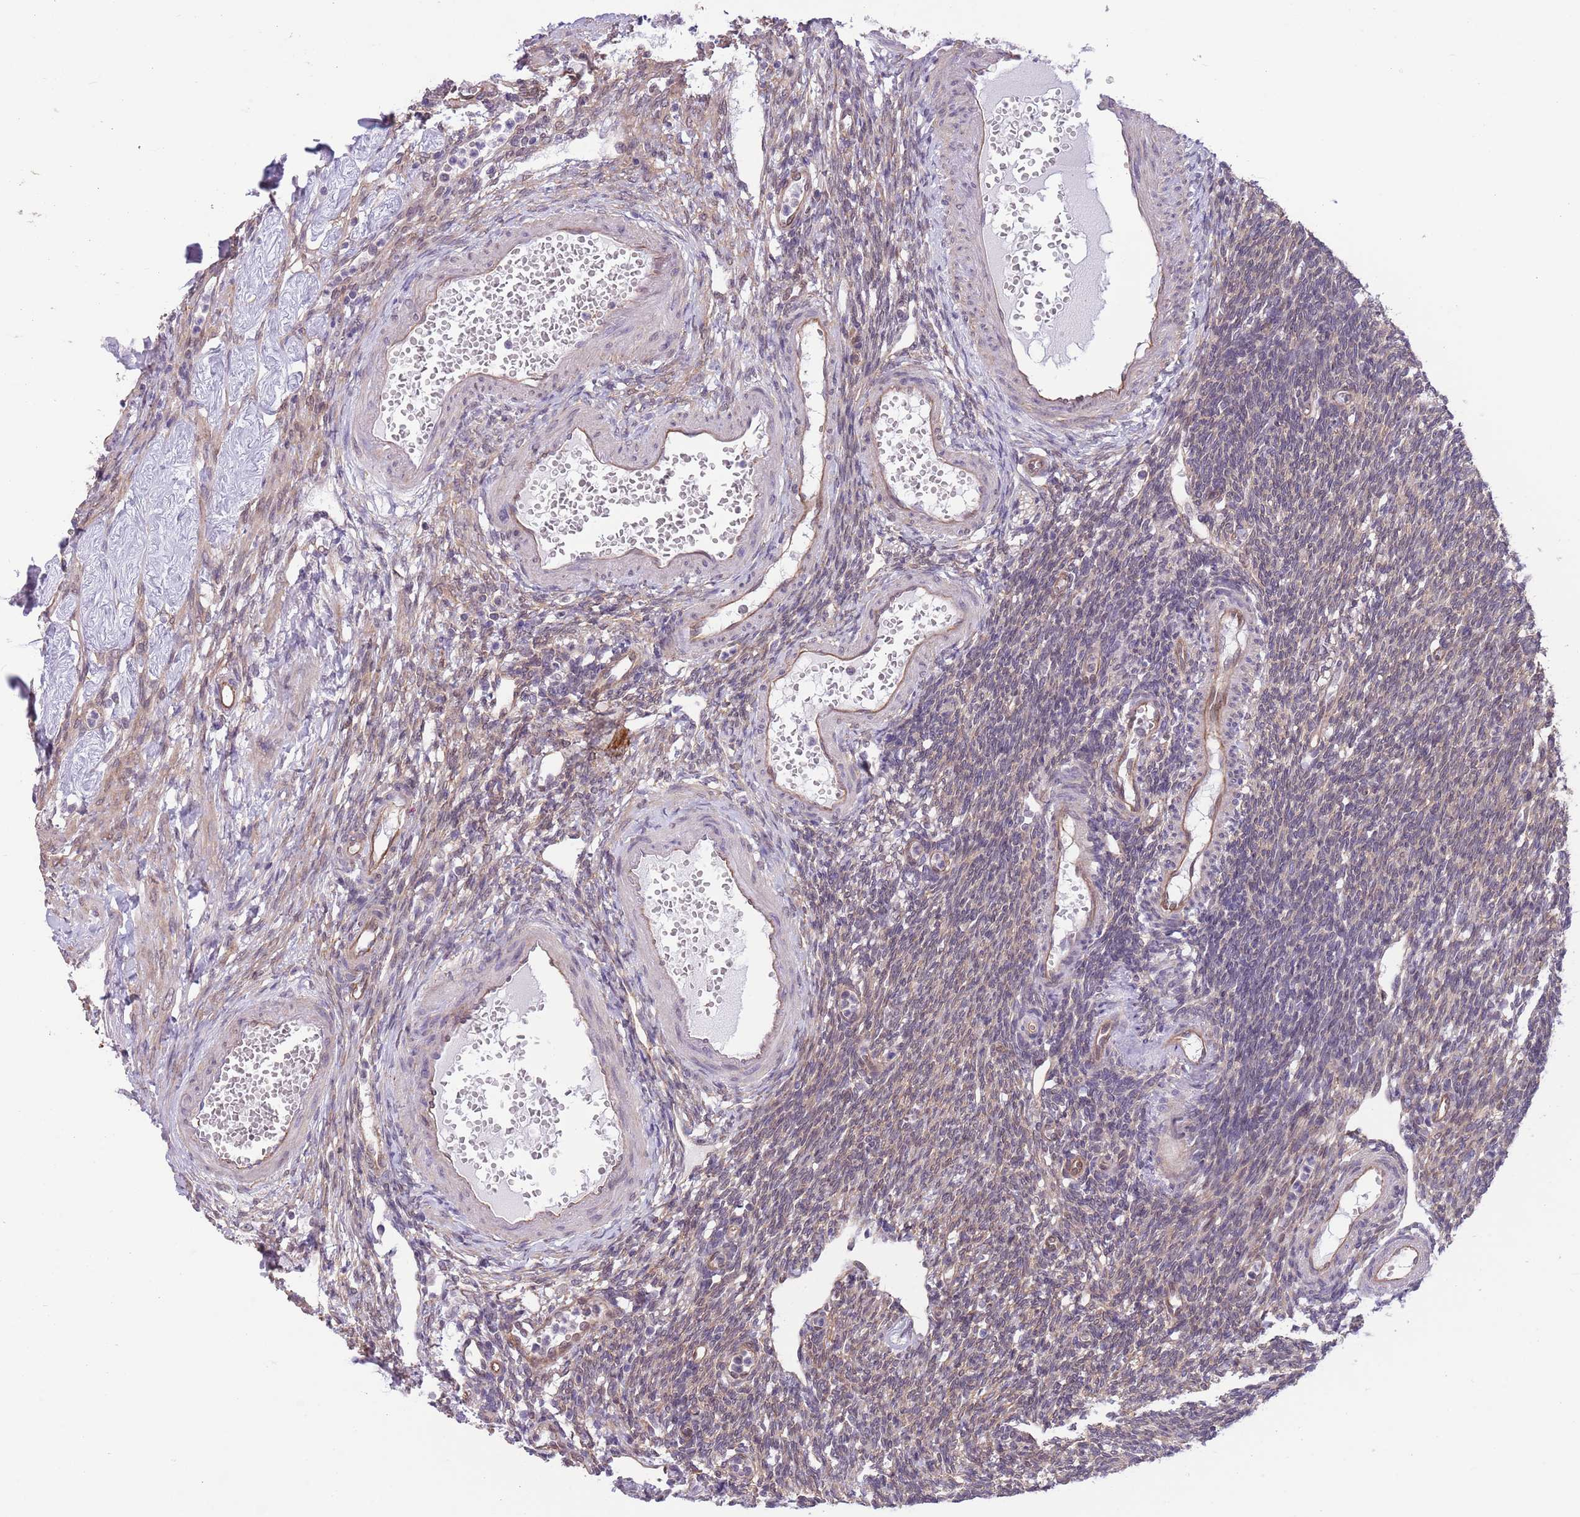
{"staining": {"intensity": "negative", "quantity": "none", "location": "none"}, "tissue": "ovary", "cell_type": "Ovarian stroma cells", "image_type": "normal", "snomed": [{"axis": "morphology", "description": "Normal tissue, NOS"}, {"axis": "morphology", "description": "Cyst, NOS"}, {"axis": "topography", "description": "Ovary"}], "caption": "A high-resolution image shows immunohistochemistry staining of normal ovary, which shows no significant positivity in ovarian stroma cells.", "gene": "CREBZF", "patient": {"sex": "female", "age": 33}}